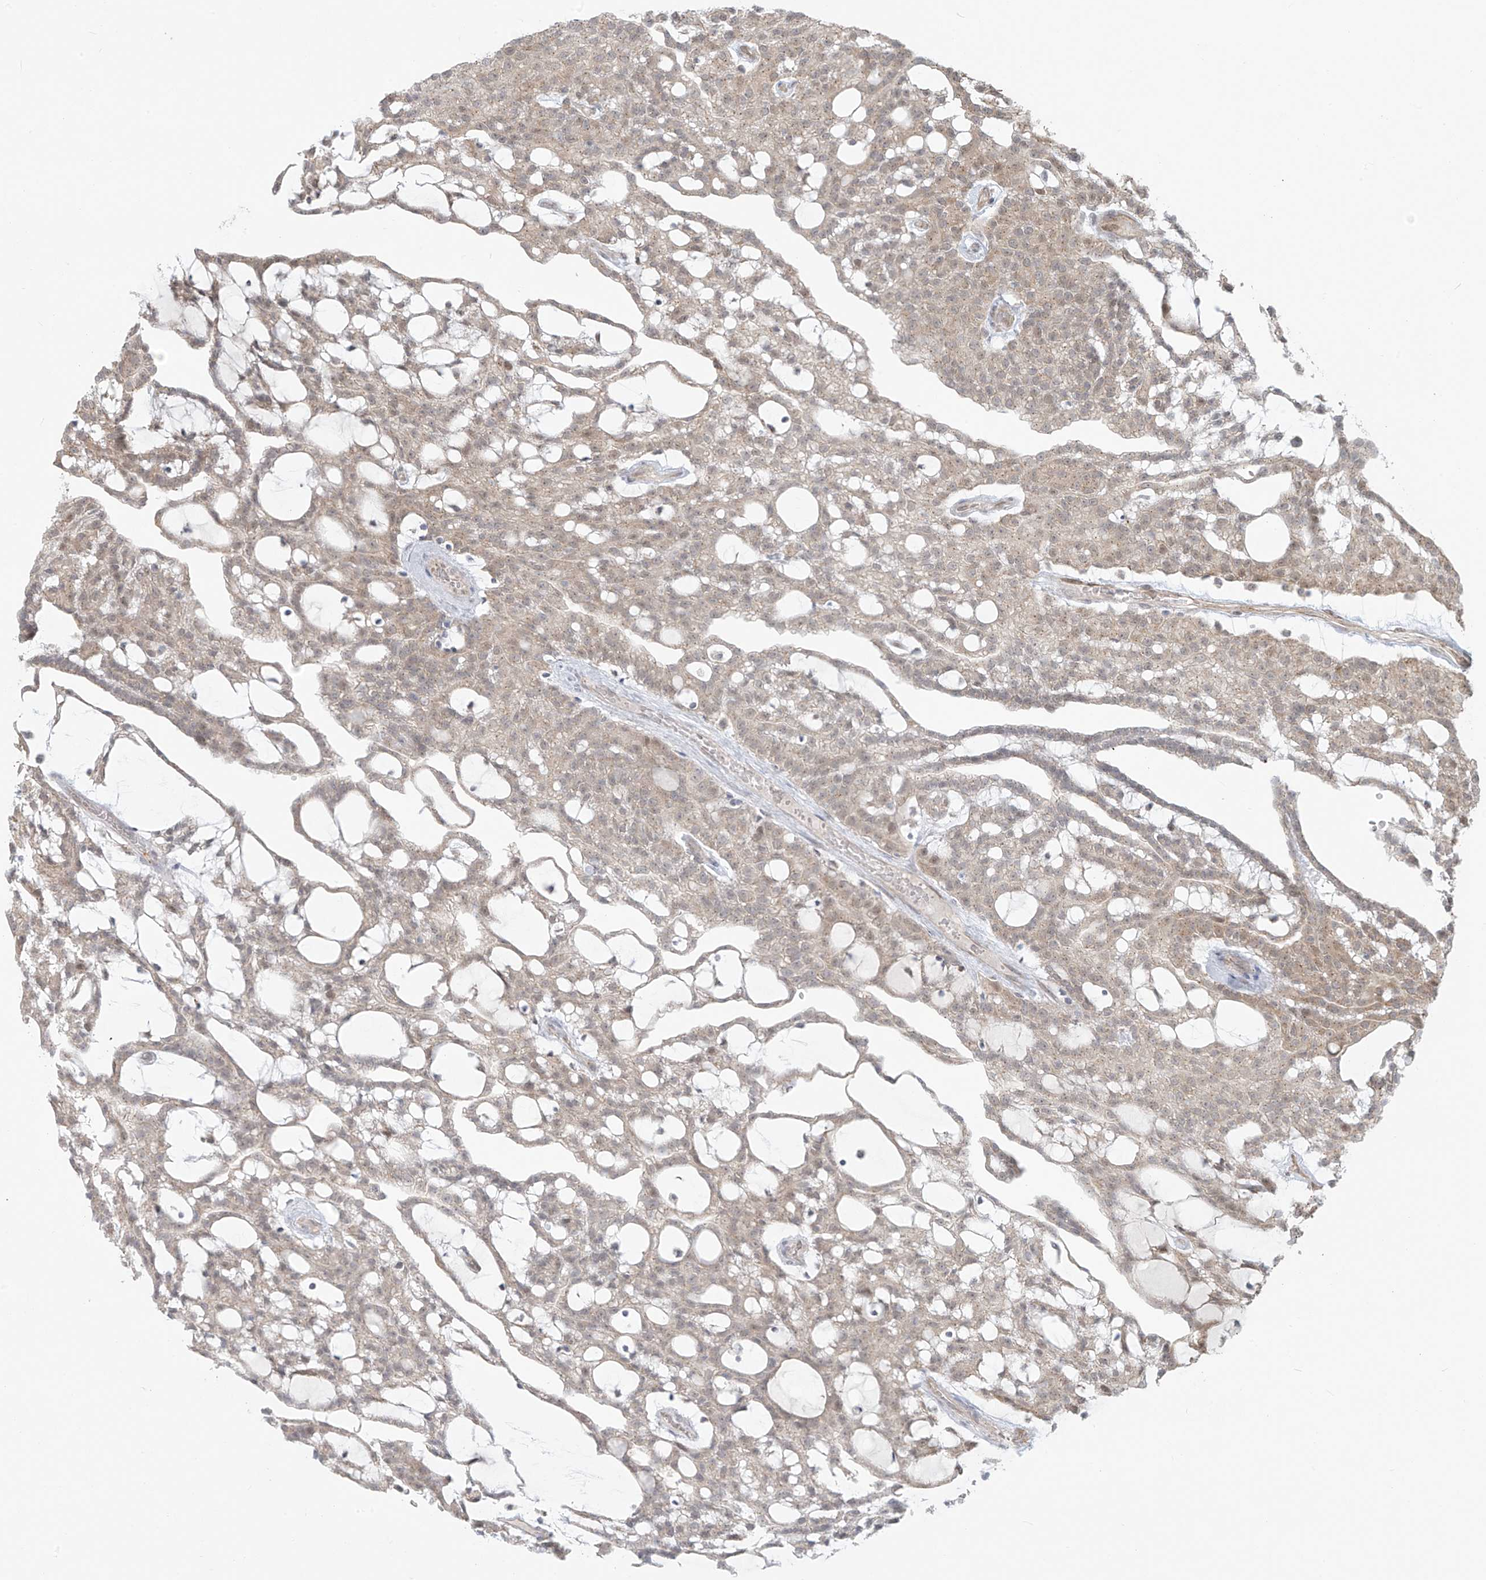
{"staining": {"intensity": "weak", "quantity": "25%-75%", "location": "nuclear"}, "tissue": "renal cancer", "cell_type": "Tumor cells", "image_type": "cancer", "snomed": [{"axis": "morphology", "description": "Adenocarcinoma, NOS"}, {"axis": "topography", "description": "Kidney"}], "caption": "Immunohistochemical staining of renal adenocarcinoma exhibits weak nuclear protein staining in about 25%-75% of tumor cells.", "gene": "PLEKHM3", "patient": {"sex": "male", "age": 63}}